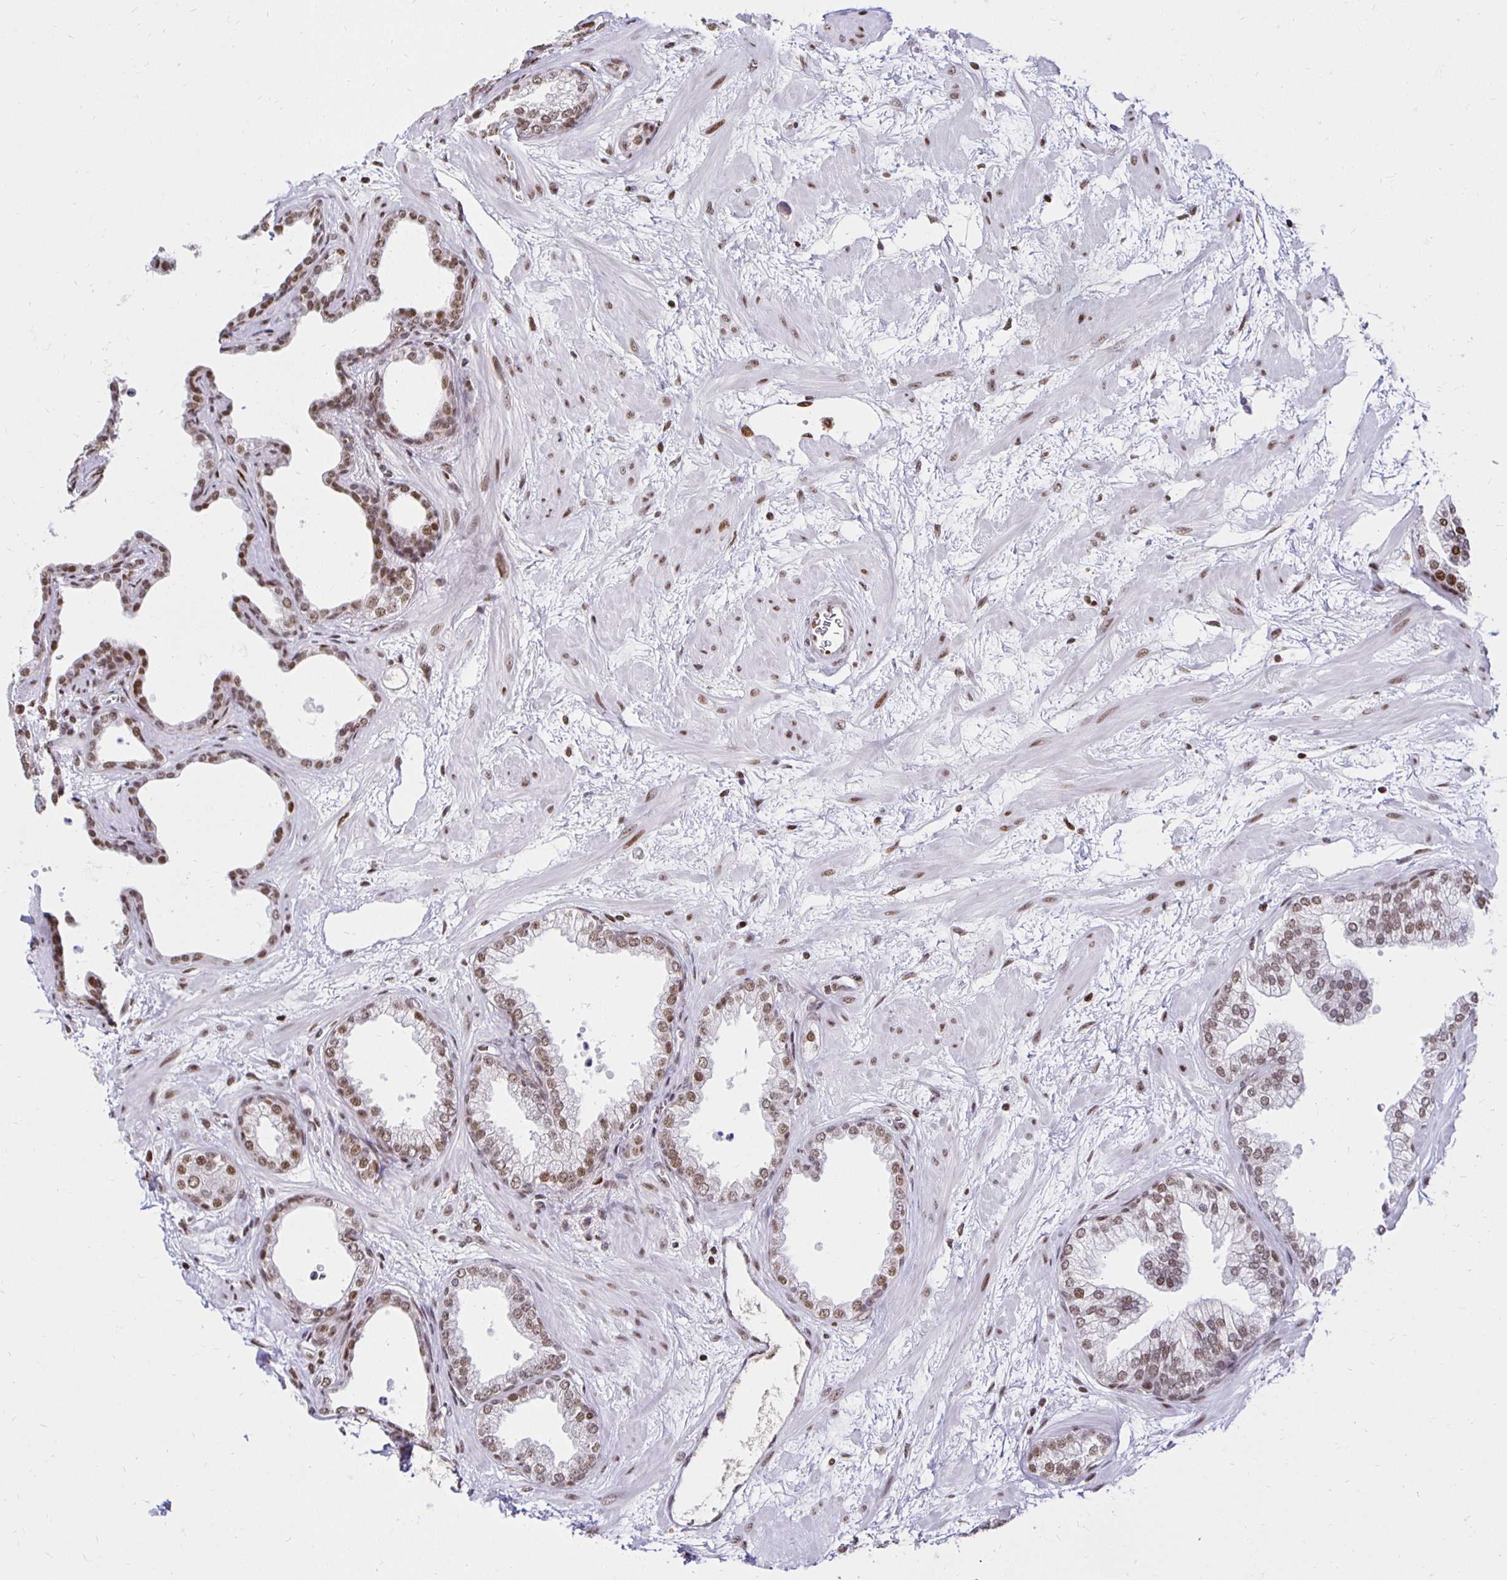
{"staining": {"intensity": "moderate", "quantity": ">75%", "location": "nuclear"}, "tissue": "prostate", "cell_type": "Glandular cells", "image_type": "normal", "snomed": [{"axis": "morphology", "description": "Normal tissue, NOS"}, {"axis": "topography", "description": "Prostate"}], "caption": "Prostate stained for a protein (brown) shows moderate nuclear positive staining in about >75% of glandular cells.", "gene": "ZNF579", "patient": {"sex": "male", "age": 37}}